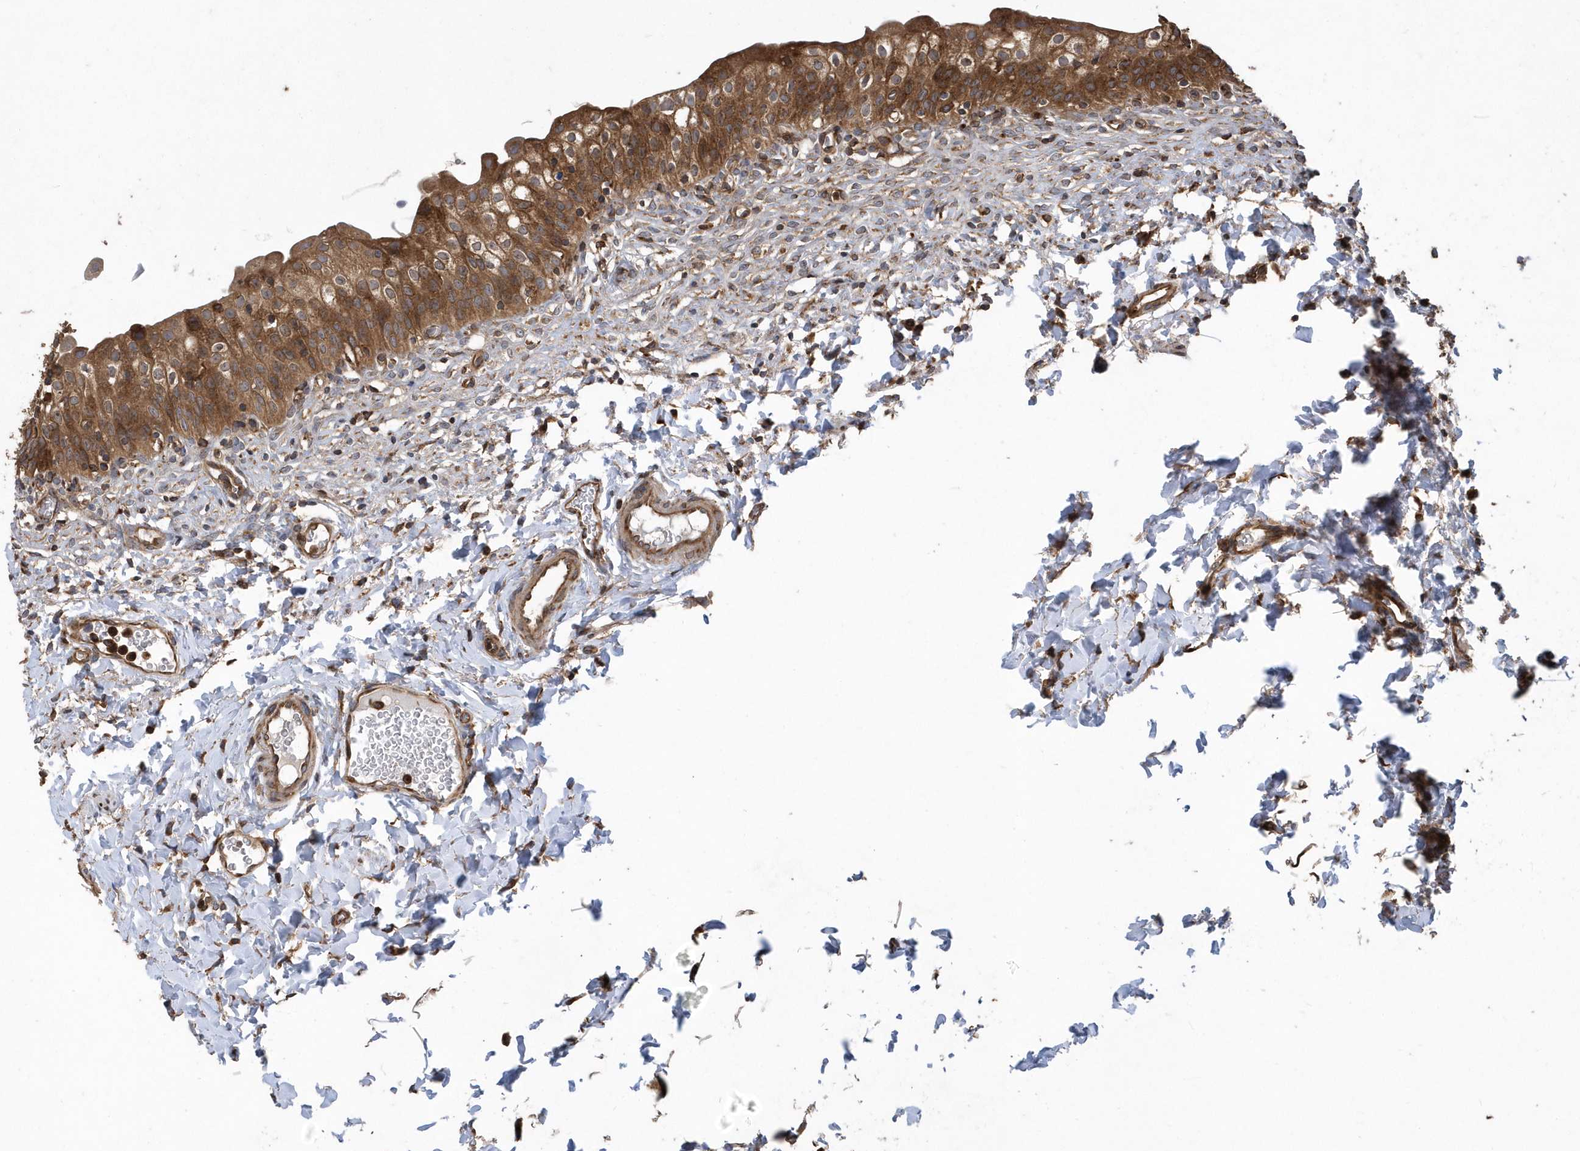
{"staining": {"intensity": "moderate", "quantity": ">75%", "location": "cytoplasmic/membranous"}, "tissue": "urinary bladder", "cell_type": "Urothelial cells", "image_type": "normal", "snomed": [{"axis": "morphology", "description": "Normal tissue, NOS"}, {"axis": "topography", "description": "Urinary bladder"}], "caption": "The immunohistochemical stain shows moderate cytoplasmic/membranous positivity in urothelial cells of unremarkable urinary bladder.", "gene": "WASHC5", "patient": {"sex": "male", "age": 55}}